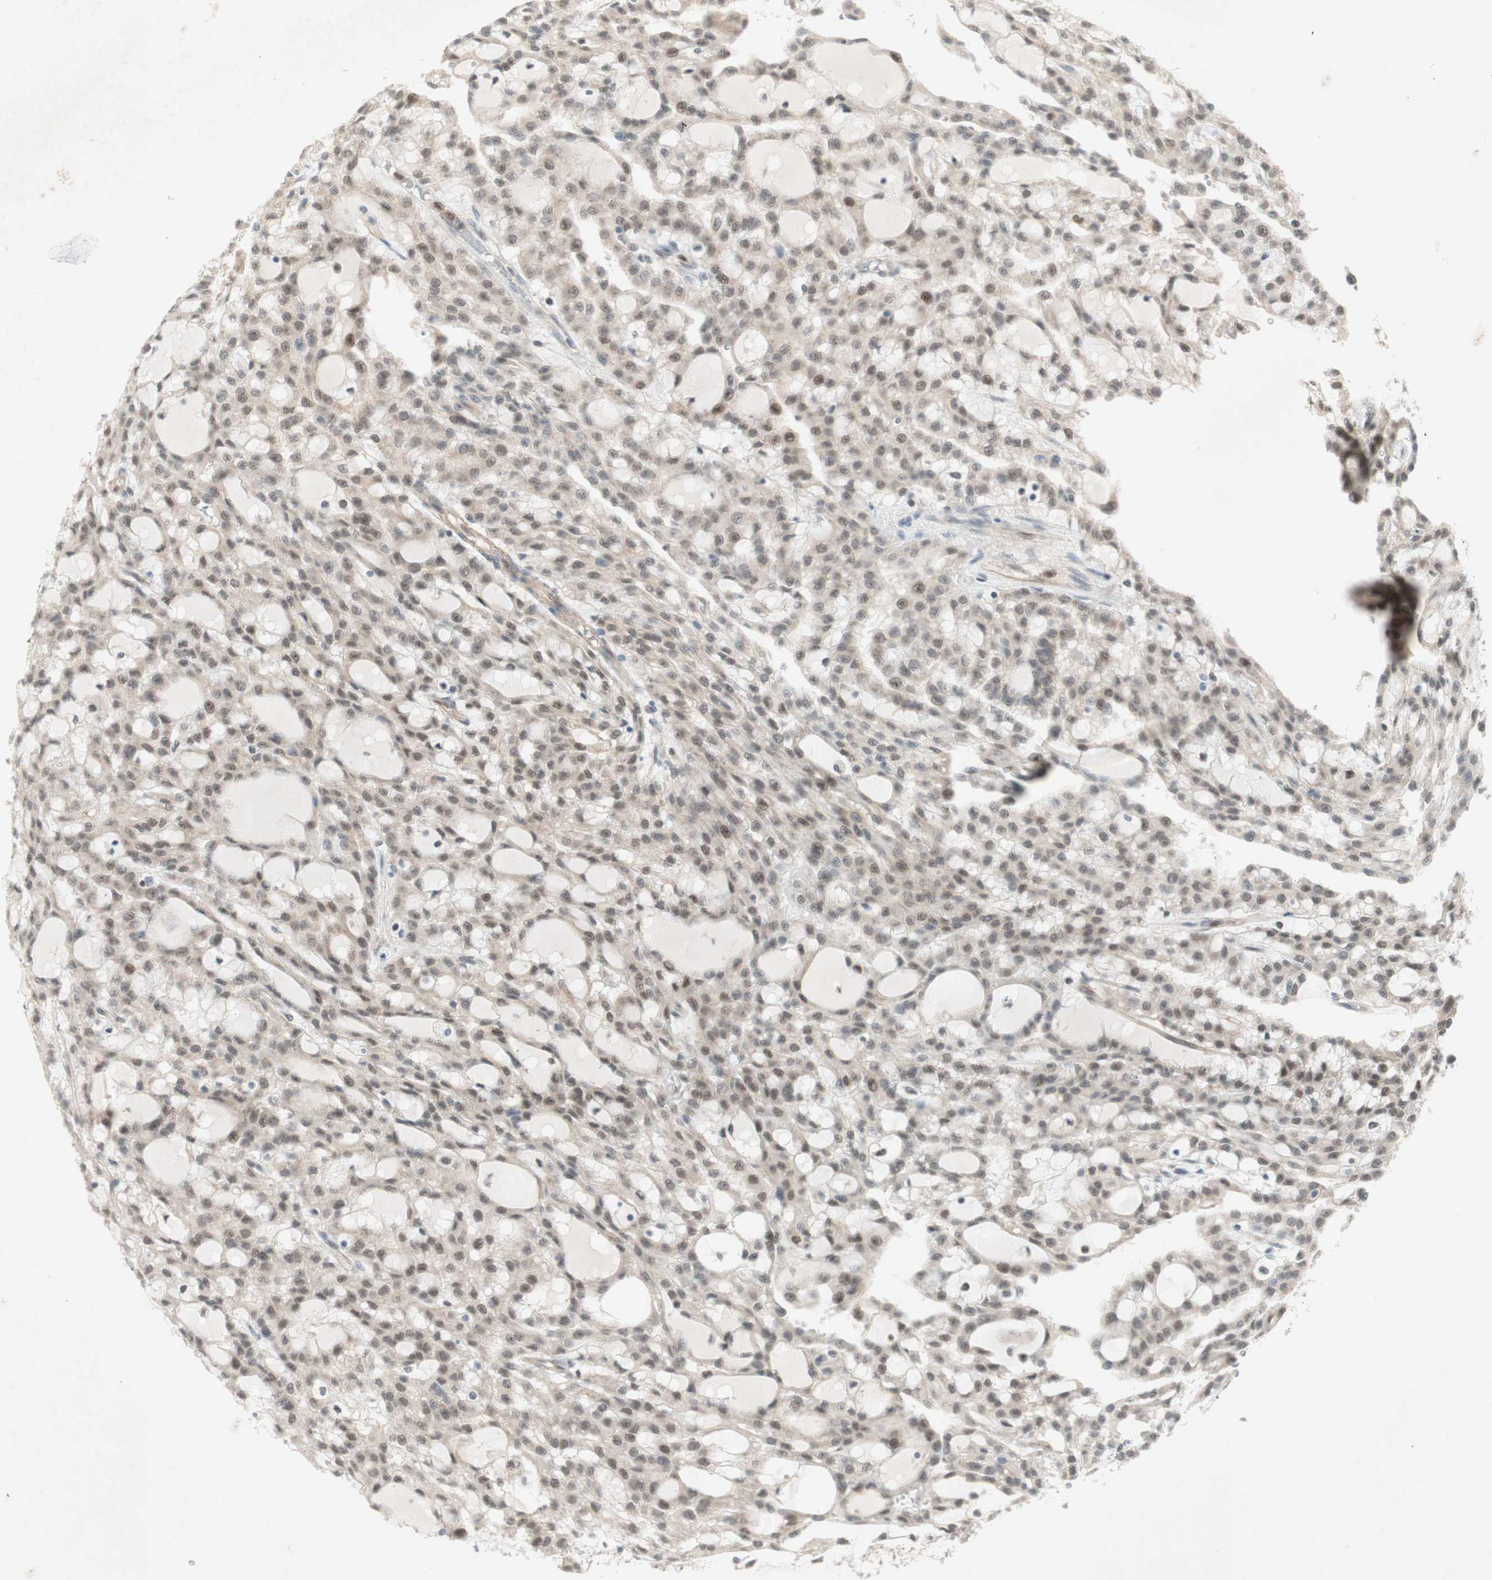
{"staining": {"intensity": "weak", "quantity": ">75%", "location": "nuclear"}, "tissue": "renal cancer", "cell_type": "Tumor cells", "image_type": "cancer", "snomed": [{"axis": "morphology", "description": "Adenocarcinoma, NOS"}, {"axis": "topography", "description": "Kidney"}], "caption": "A brown stain highlights weak nuclear positivity of a protein in renal cancer (adenocarcinoma) tumor cells.", "gene": "RFNG", "patient": {"sex": "male", "age": 63}}